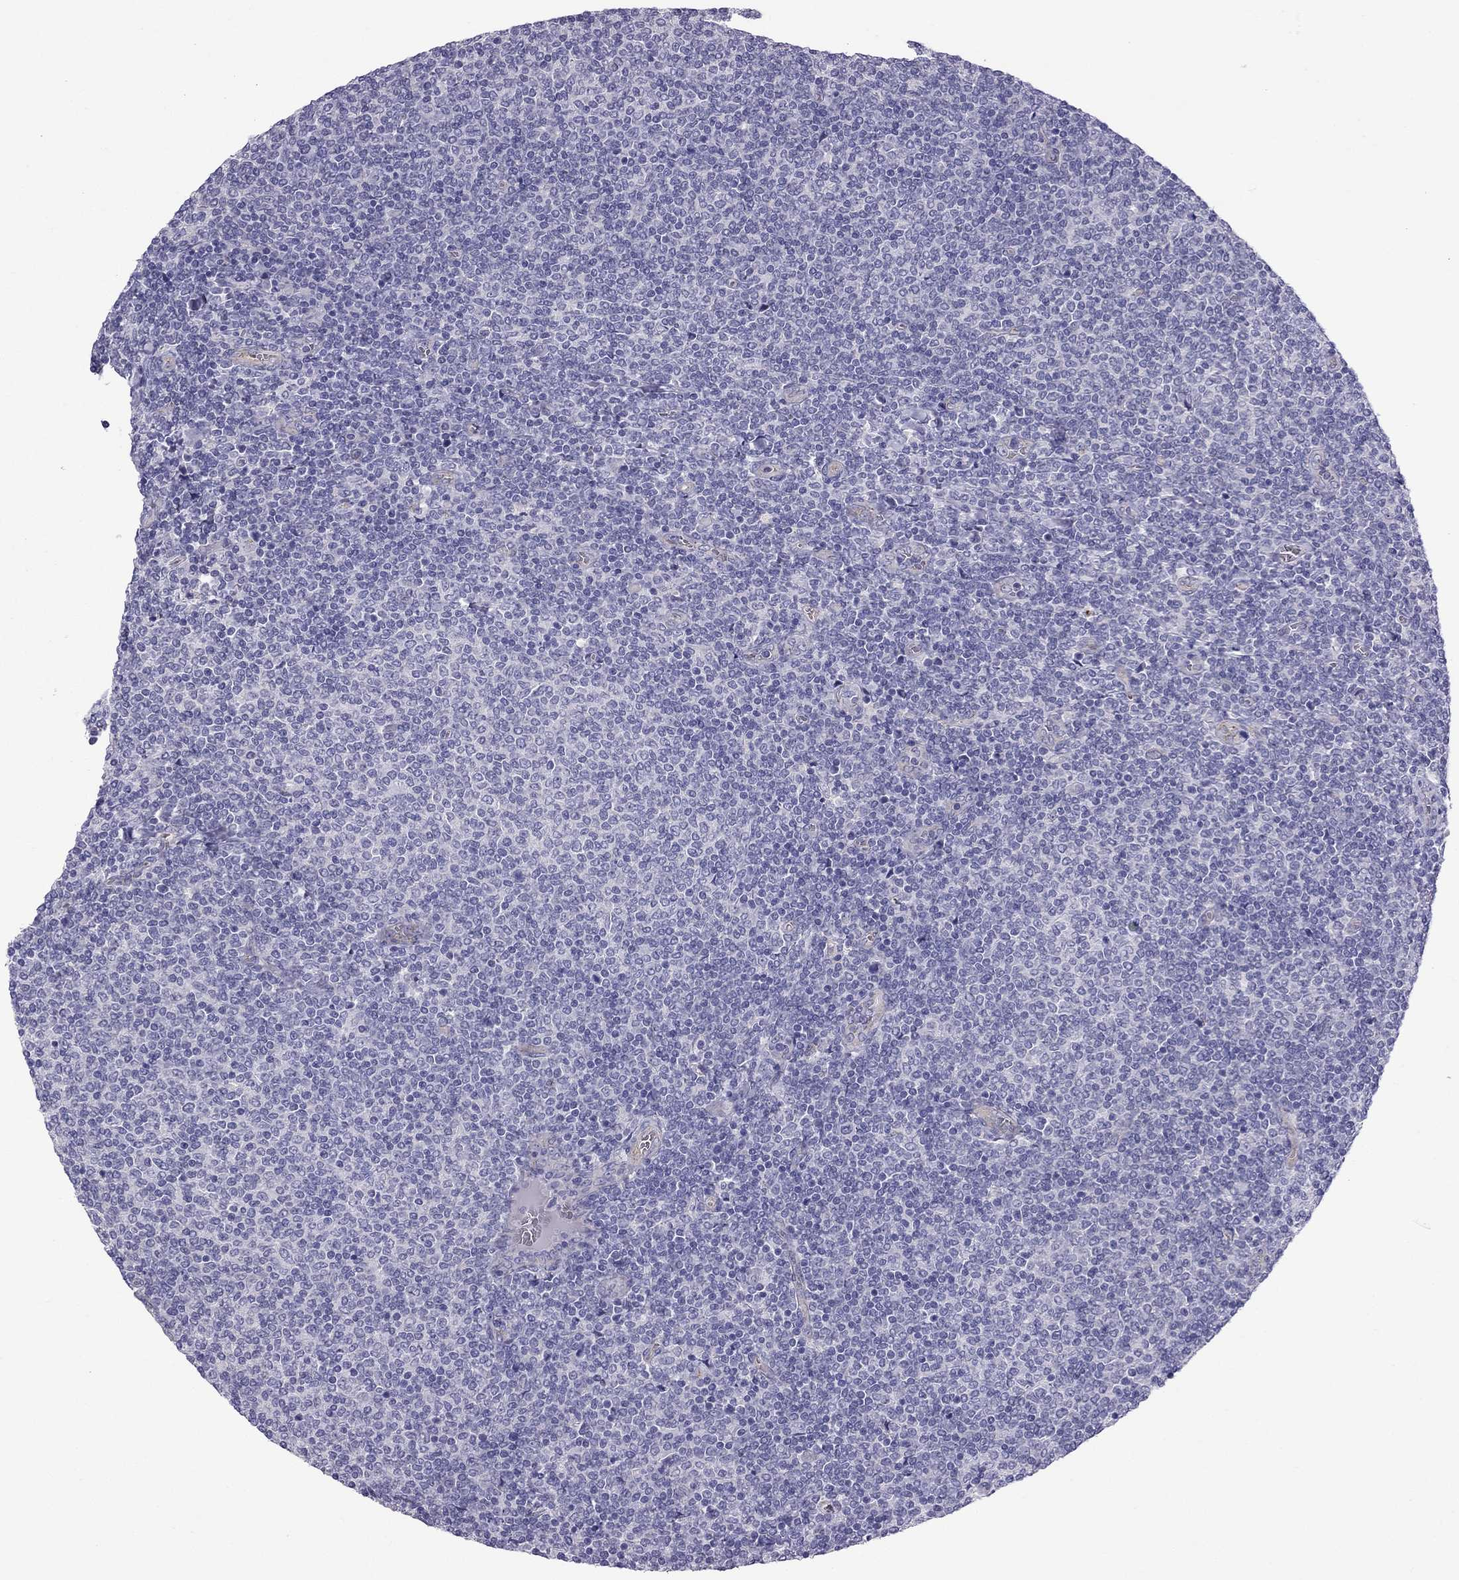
{"staining": {"intensity": "negative", "quantity": "none", "location": "none"}, "tissue": "lymphoma", "cell_type": "Tumor cells", "image_type": "cancer", "snomed": [{"axis": "morphology", "description": "Malignant lymphoma, non-Hodgkin's type, Low grade"}, {"axis": "topography", "description": "Lymph node"}], "caption": "Lymphoma stained for a protein using immunohistochemistry (IHC) exhibits no staining tumor cells.", "gene": "STOML3", "patient": {"sex": "male", "age": 52}}